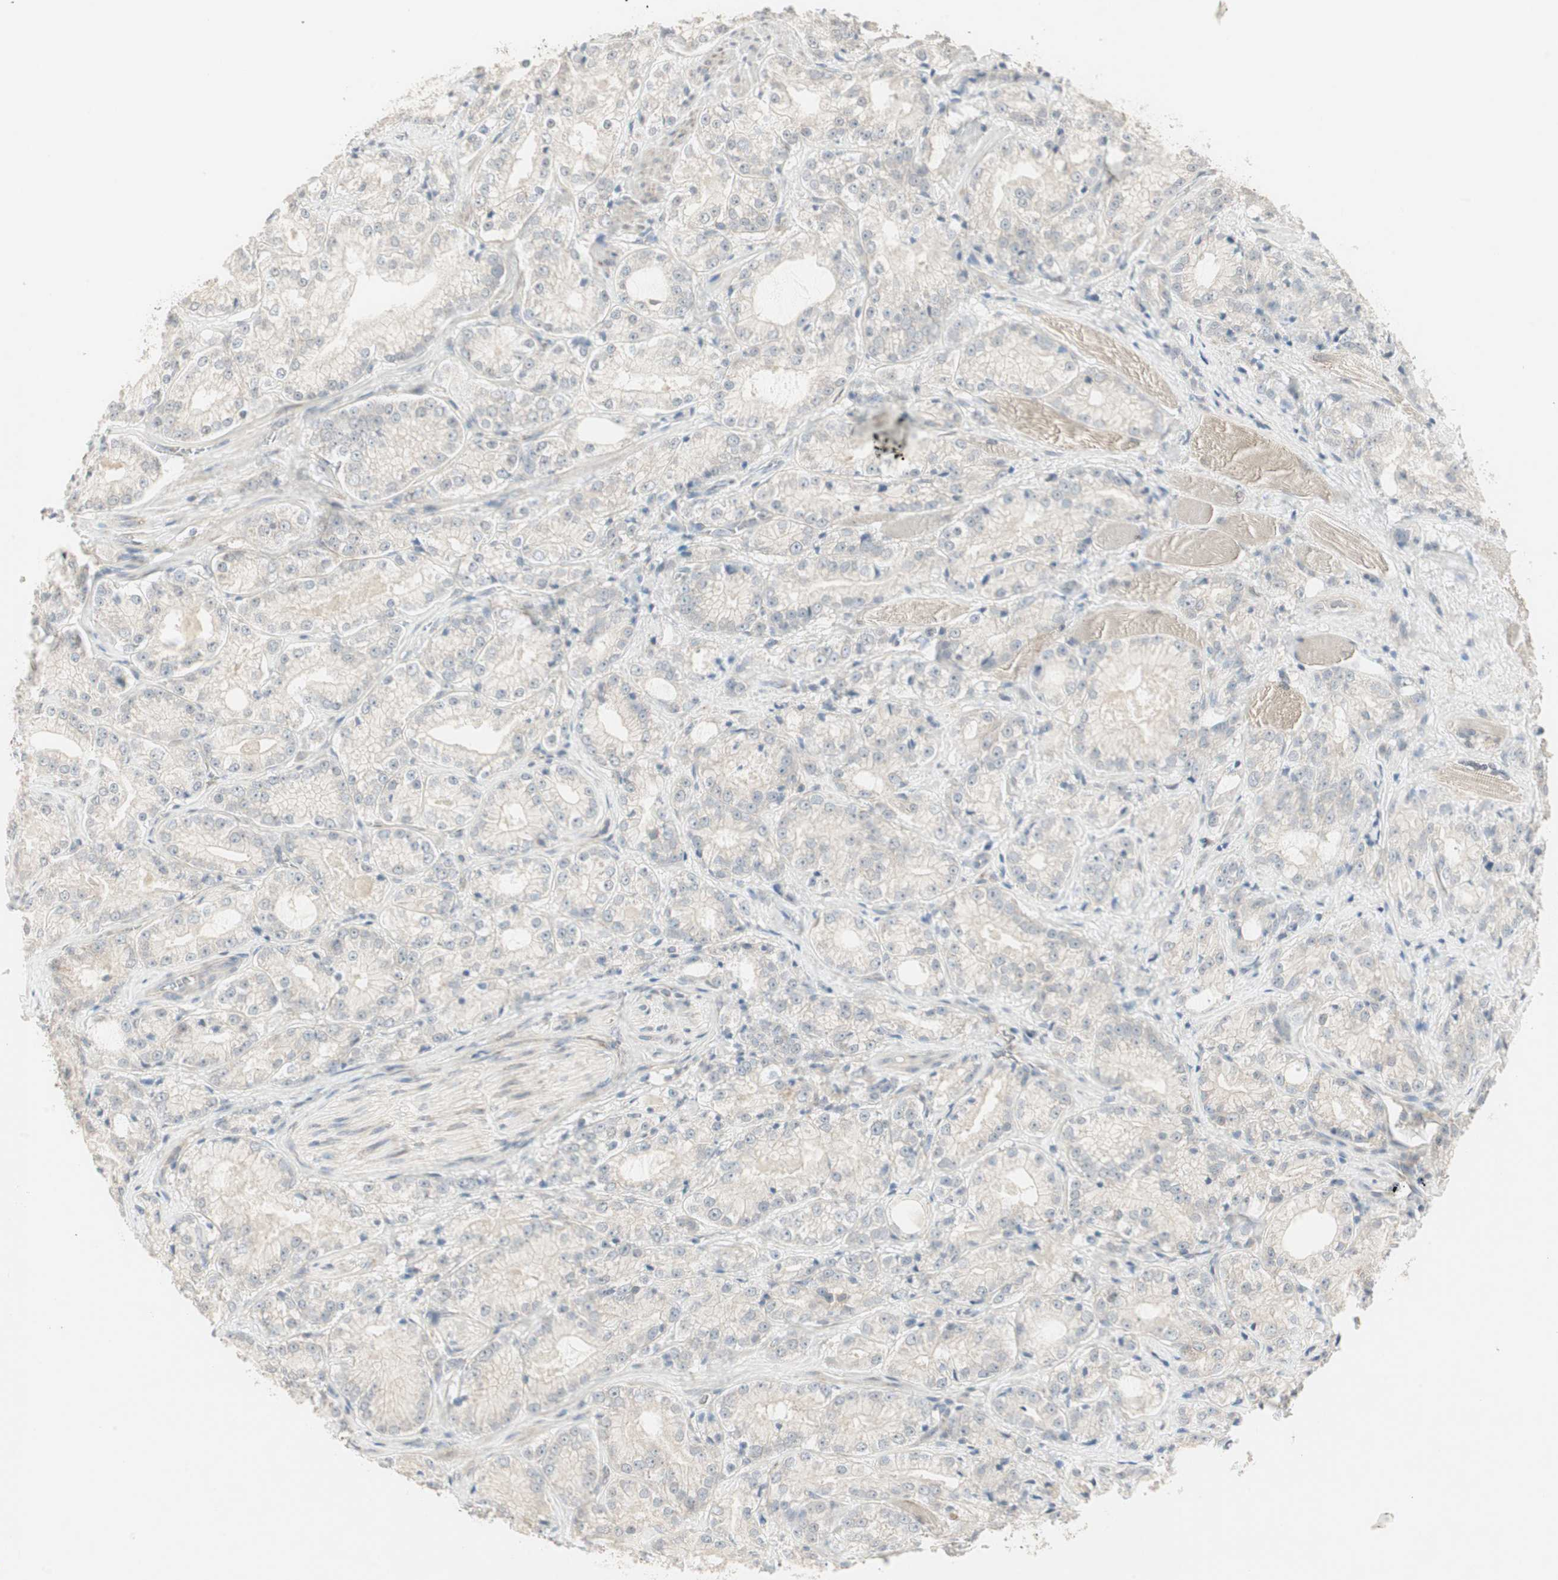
{"staining": {"intensity": "negative", "quantity": "none", "location": "none"}, "tissue": "prostate cancer", "cell_type": "Tumor cells", "image_type": "cancer", "snomed": [{"axis": "morphology", "description": "Adenocarcinoma, High grade"}, {"axis": "topography", "description": "Prostate"}], "caption": "Immunohistochemistry histopathology image of human prostate cancer stained for a protein (brown), which exhibits no expression in tumor cells.", "gene": "ZFP36", "patient": {"sex": "male", "age": 73}}